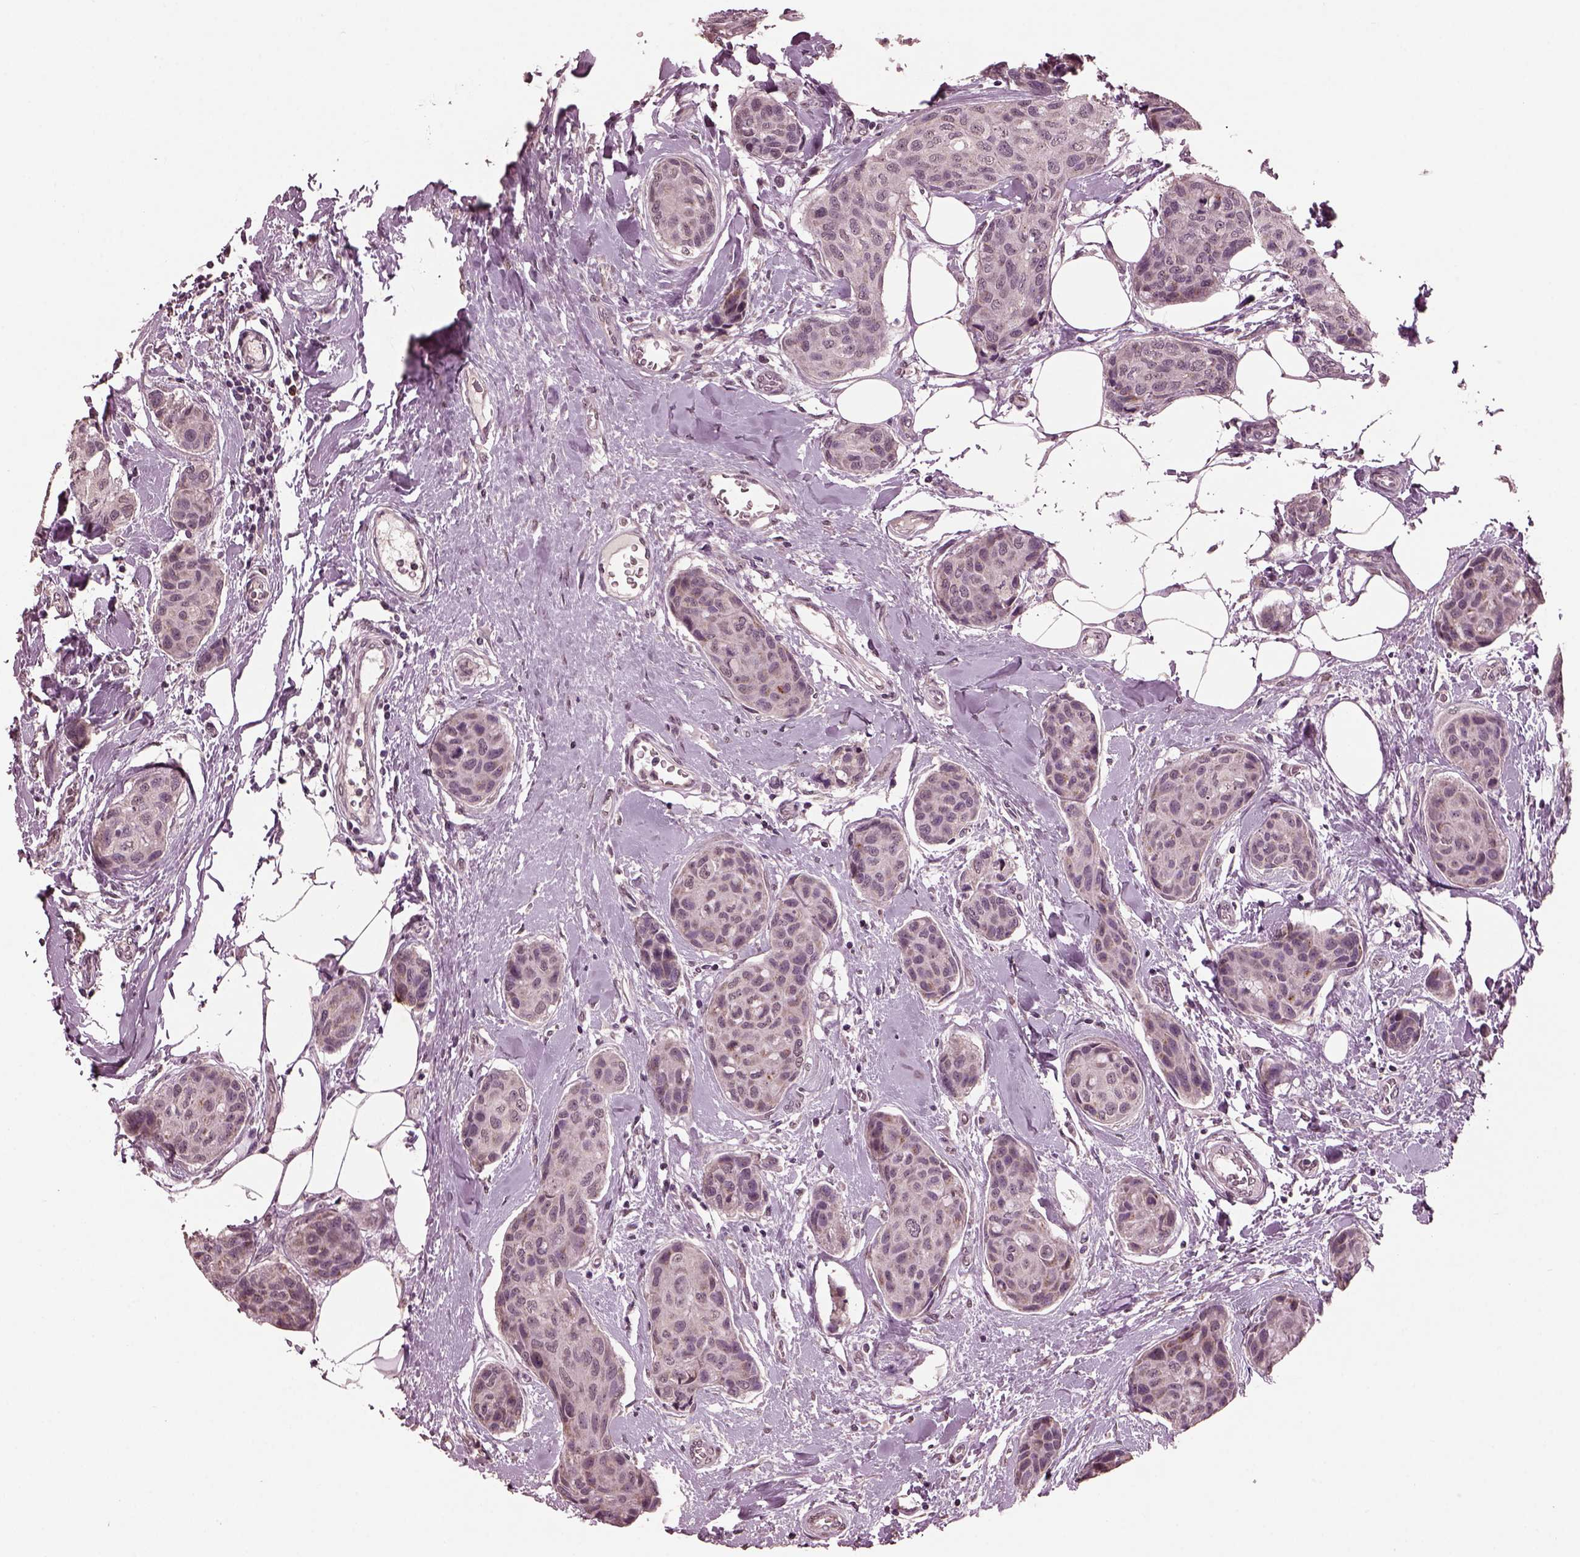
{"staining": {"intensity": "negative", "quantity": "none", "location": "none"}, "tissue": "breast cancer", "cell_type": "Tumor cells", "image_type": "cancer", "snomed": [{"axis": "morphology", "description": "Duct carcinoma"}, {"axis": "topography", "description": "Breast"}], "caption": "Breast cancer was stained to show a protein in brown. There is no significant positivity in tumor cells.", "gene": "IL18RAP", "patient": {"sex": "female", "age": 80}}